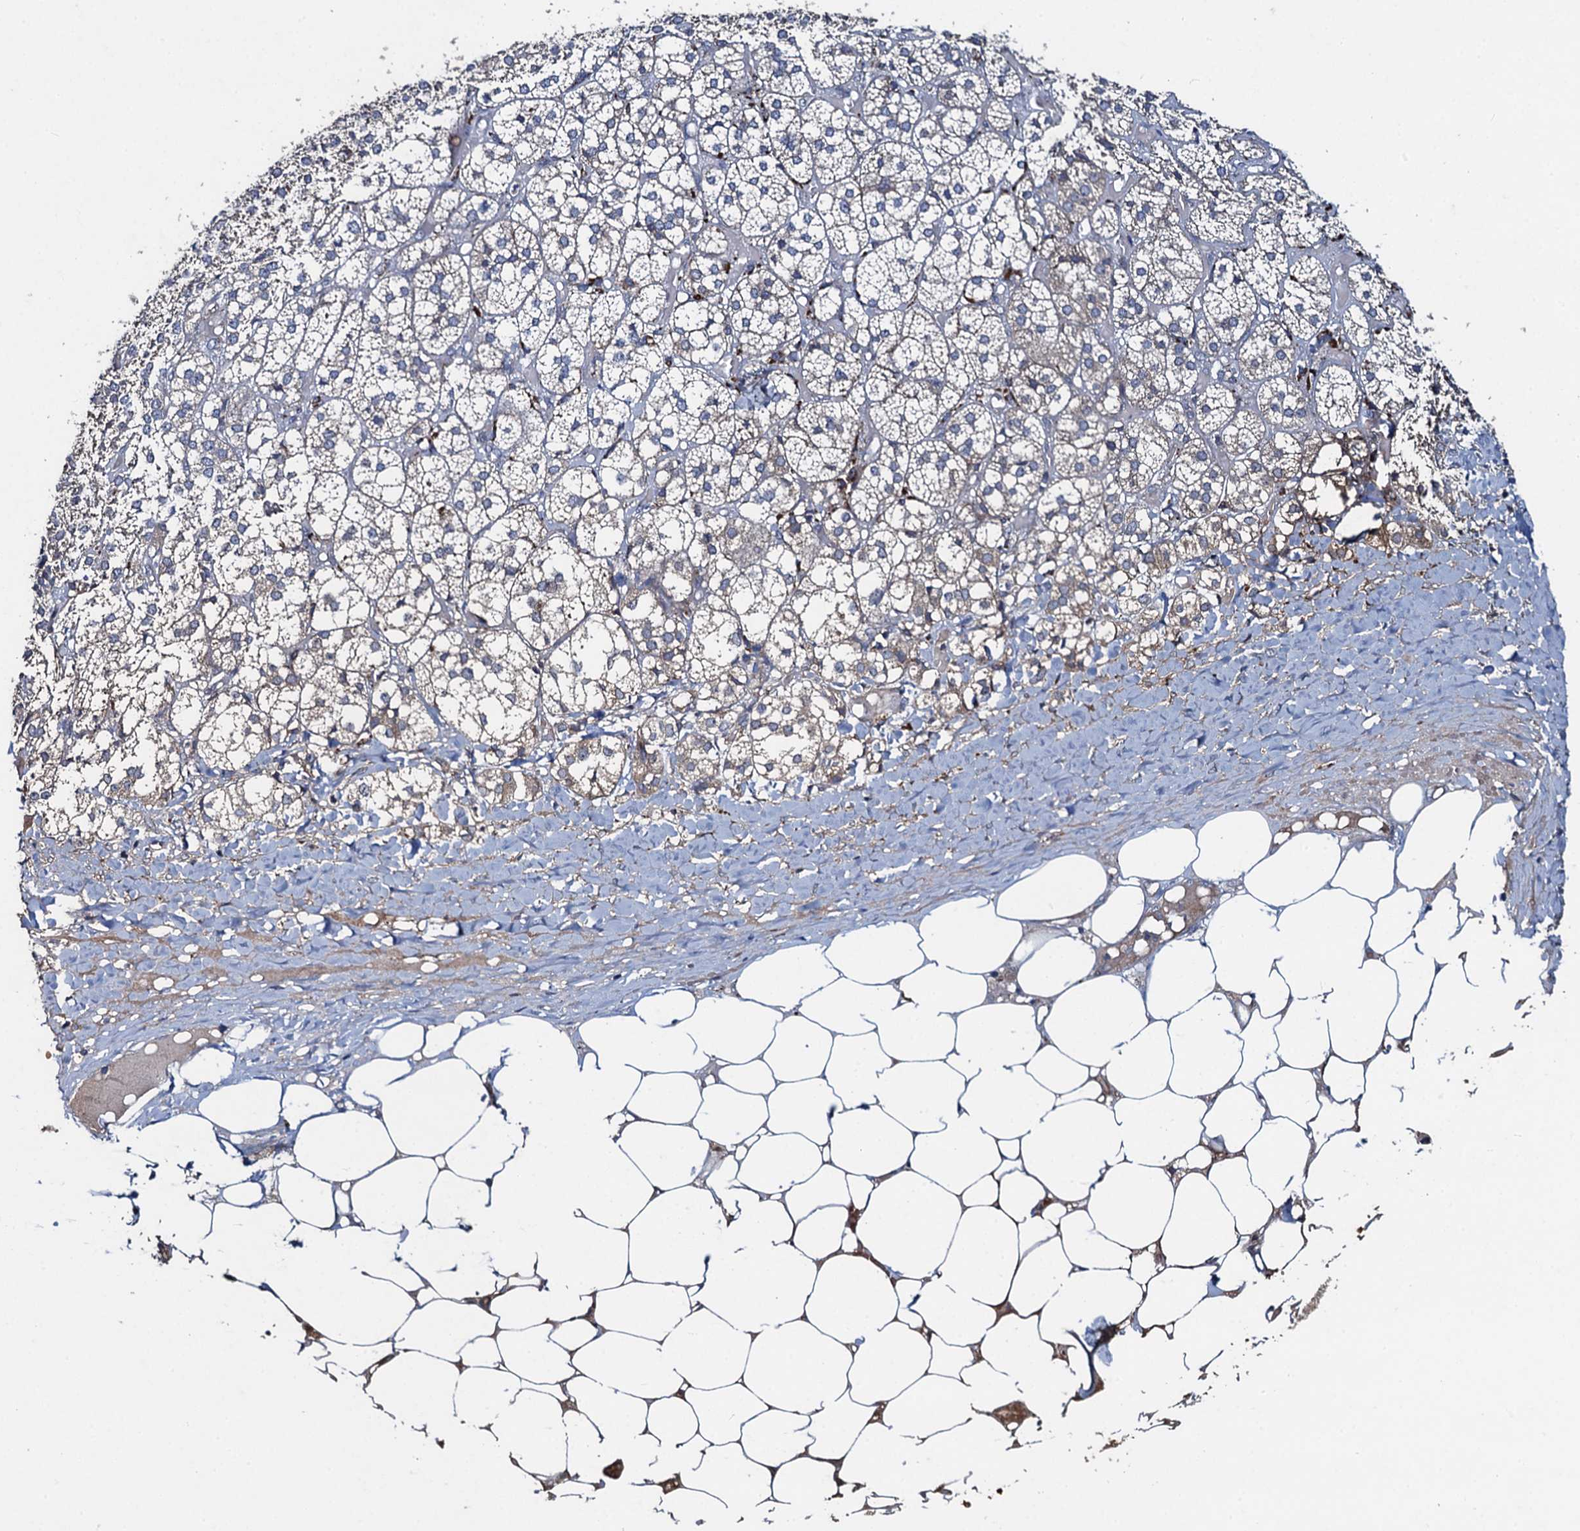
{"staining": {"intensity": "weak", "quantity": "25%-75%", "location": "cytoplasmic/membranous"}, "tissue": "adrenal gland", "cell_type": "Glandular cells", "image_type": "normal", "snomed": [{"axis": "morphology", "description": "Normal tissue, NOS"}, {"axis": "topography", "description": "Adrenal gland"}], "caption": "DAB (3,3'-diaminobenzidine) immunohistochemical staining of unremarkable human adrenal gland shows weak cytoplasmic/membranous protein staining in about 25%-75% of glandular cells.", "gene": "SNAP29", "patient": {"sex": "female", "age": 61}}